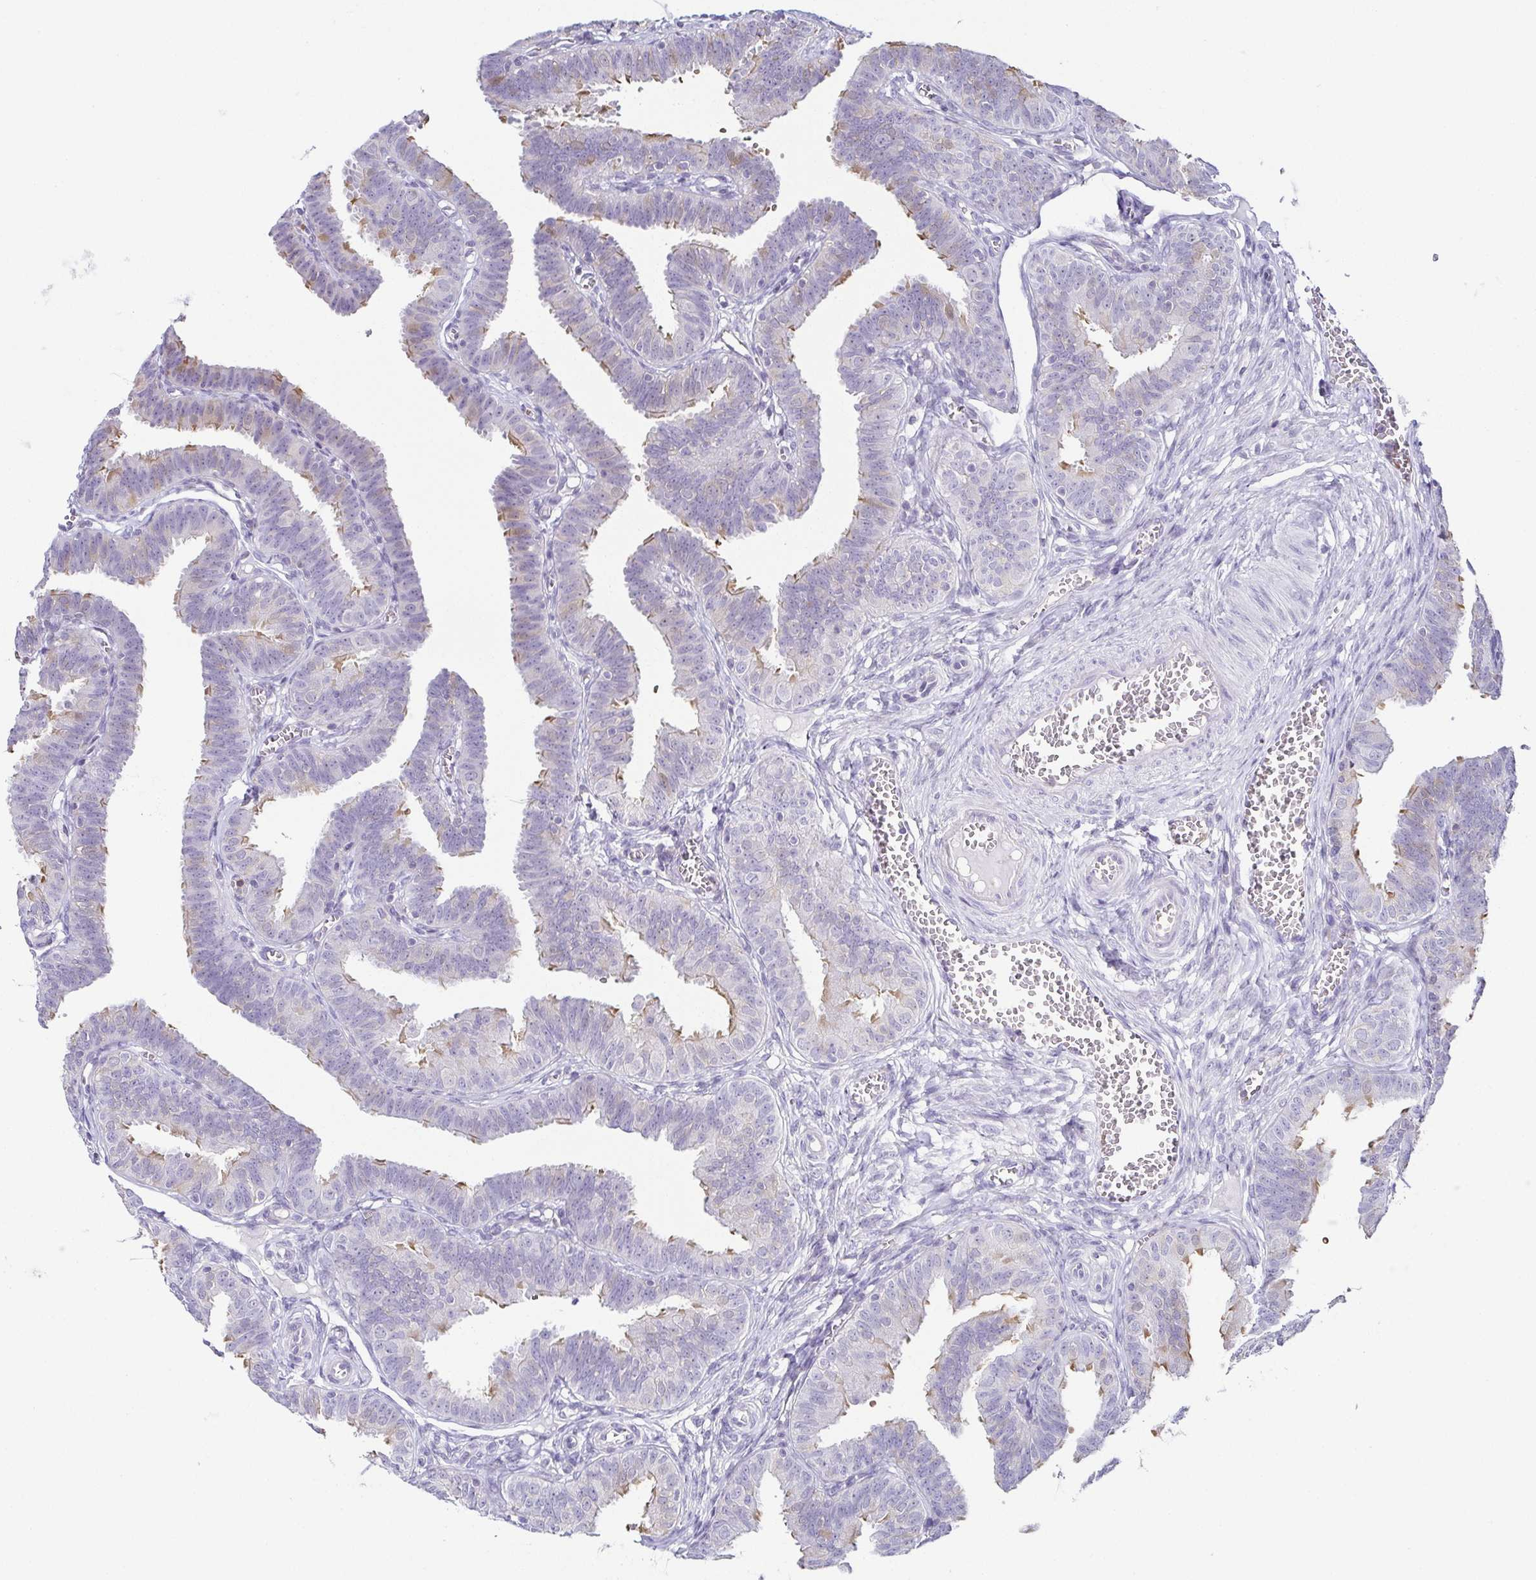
{"staining": {"intensity": "moderate", "quantity": "<25%", "location": "cytoplasmic/membranous"}, "tissue": "fallopian tube", "cell_type": "Glandular cells", "image_type": "normal", "snomed": [{"axis": "morphology", "description": "Normal tissue, NOS"}, {"axis": "topography", "description": "Fallopian tube"}], "caption": "The photomicrograph reveals a brown stain indicating the presence of a protein in the cytoplasmic/membranous of glandular cells in fallopian tube. Using DAB (3,3'-diaminobenzidine) (brown) and hematoxylin (blue) stains, captured at high magnification using brightfield microscopy.", "gene": "FAM162B", "patient": {"sex": "female", "age": 25}}